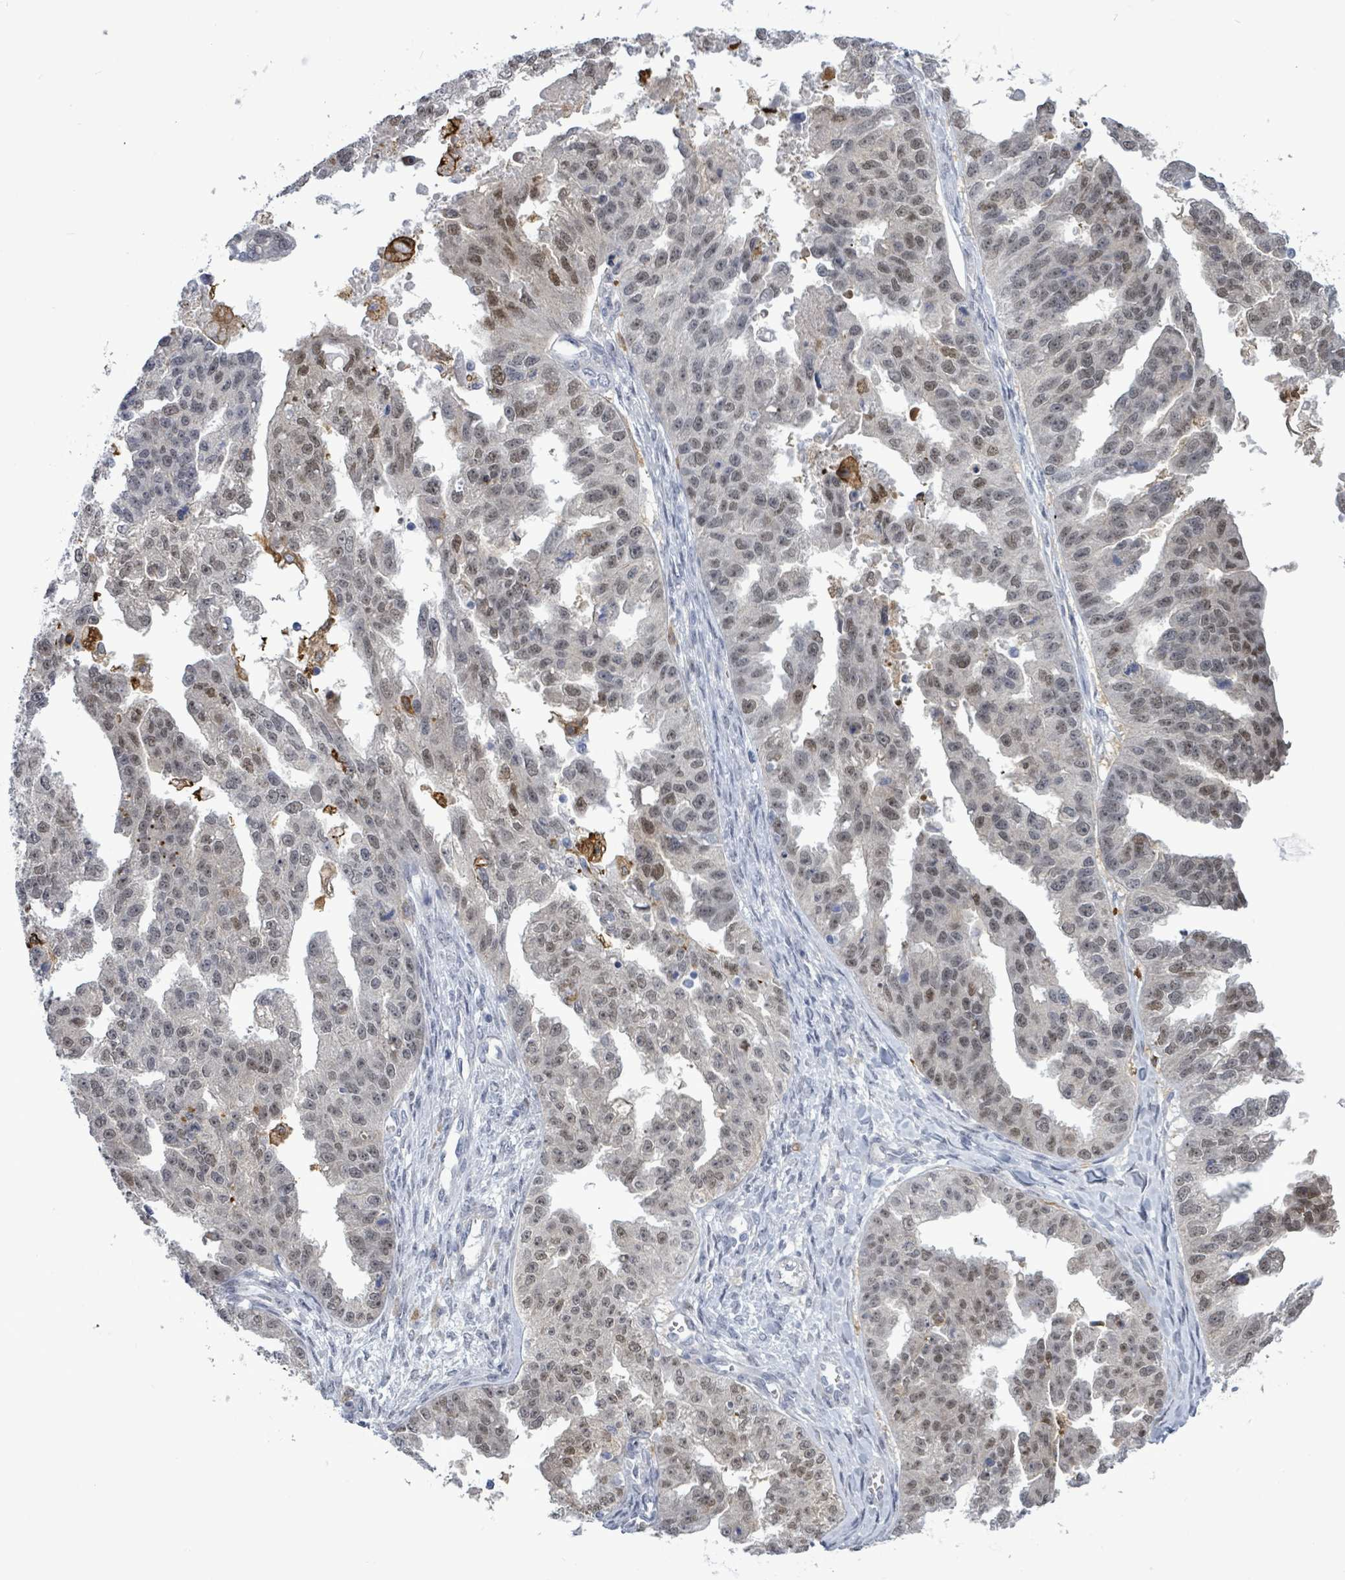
{"staining": {"intensity": "weak", "quantity": "<25%", "location": "nuclear"}, "tissue": "ovarian cancer", "cell_type": "Tumor cells", "image_type": "cancer", "snomed": [{"axis": "morphology", "description": "Cystadenocarcinoma, serous, NOS"}, {"axis": "topography", "description": "Ovary"}], "caption": "Immunohistochemistry of ovarian cancer (serous cystadenocarcinoma) exhibits no expression in tumor cells. The staining is performed using DAB (3,3'-diaminobenzidine) brown chromogen with nuclei counter-stained in using hematoxylin.", "gene": "CT45A5", "patient": {"sex": "female", "age": 58}}